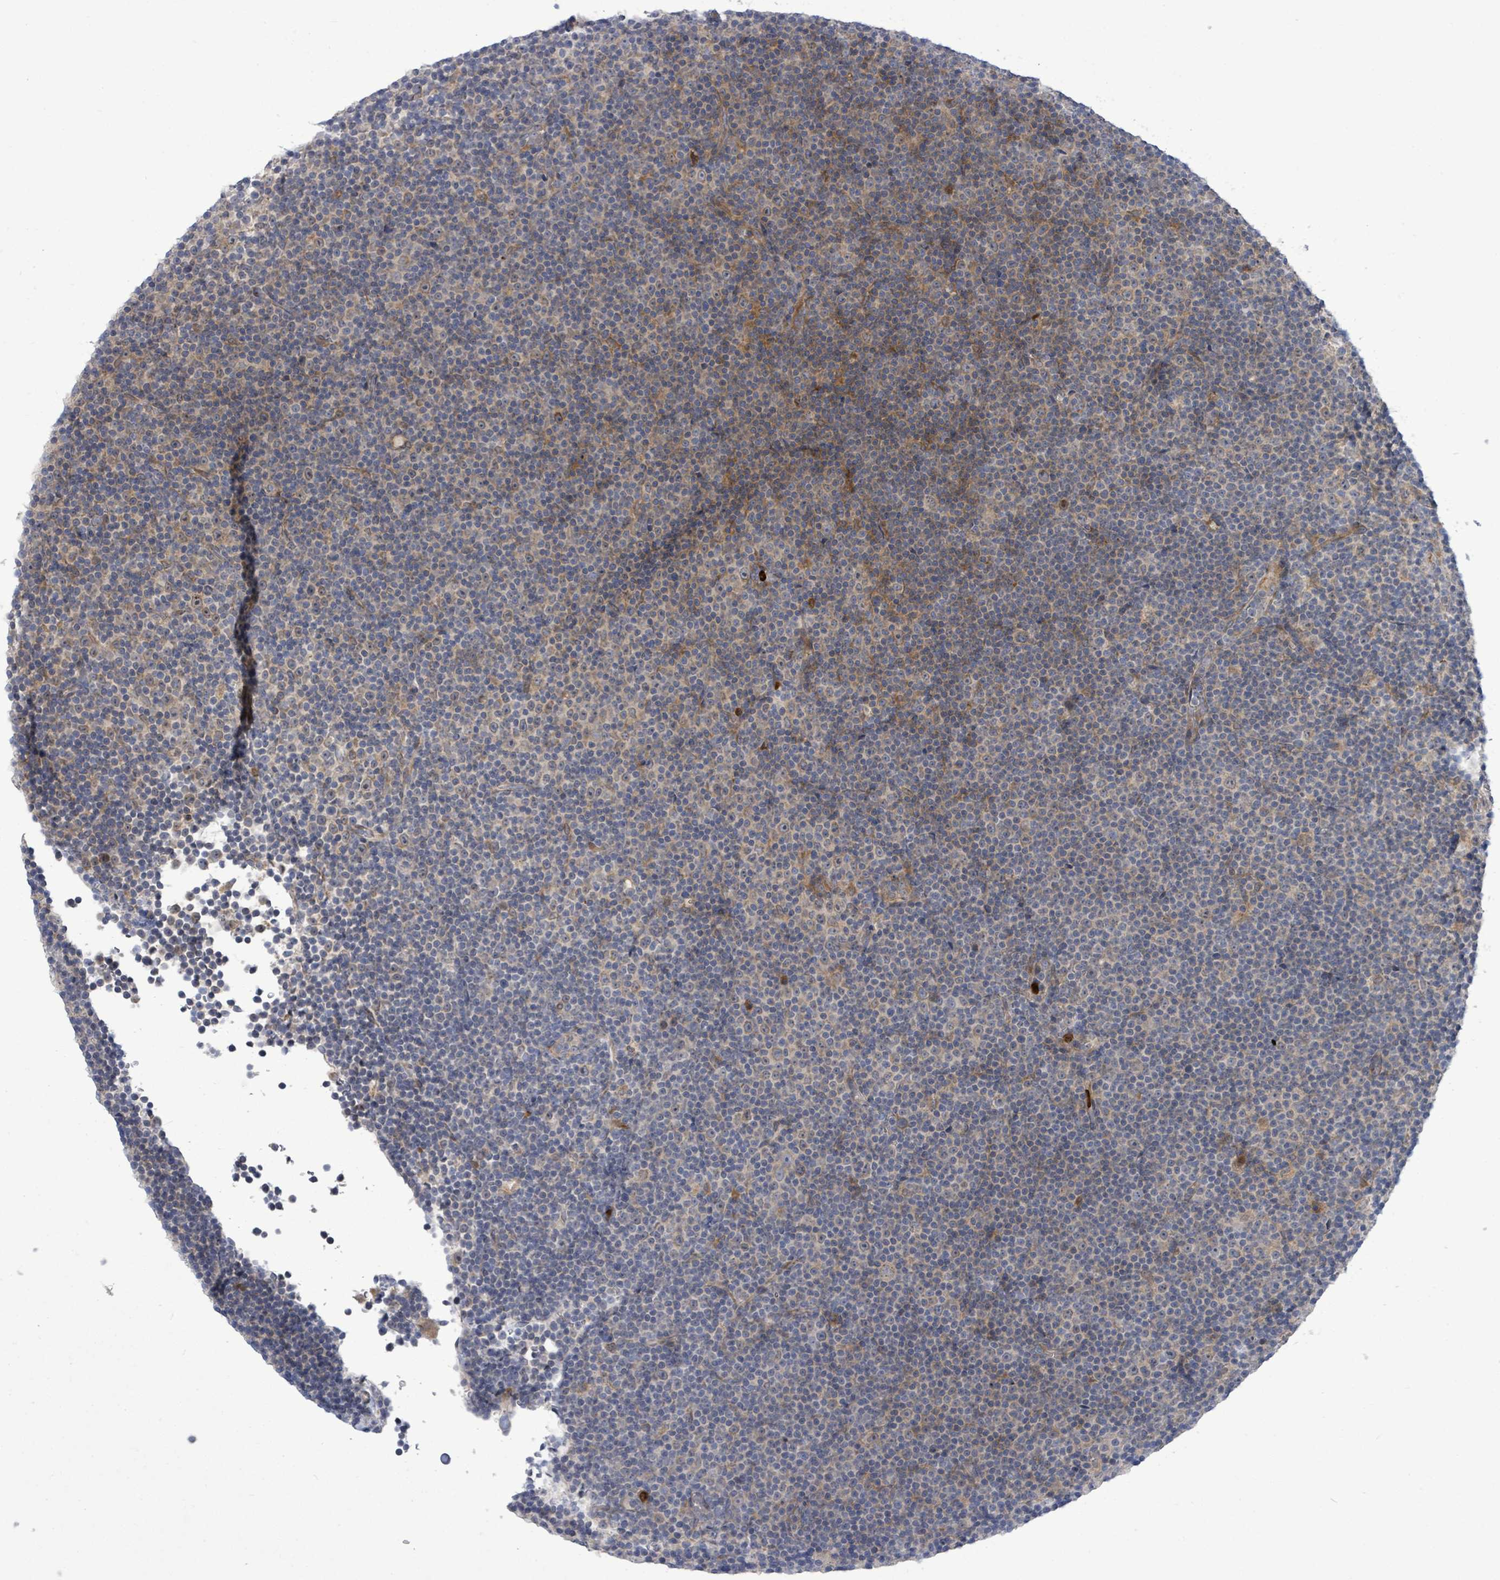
{"staining": {"intensity": "weak", "quantity": "<25%", "location": "cytoplasmic/membranous"}, "tissue": "lymphoma", "cell_type": "Tumor cells", "image_type": "cancer", "snomed": [{"axis": "morphology", "description": "Malignant lymphoma, non-Hodgkin's type, Low grade"}, {"axis": "topography", "description": "Lymph node"}], "caption": "An image of human malignant lymphoma, non-Hodgkin's type (low-grade) is negative for staining in tumor cells.", "gene": "SAR1A", "patient": {"sex": "female", "age": 67}}